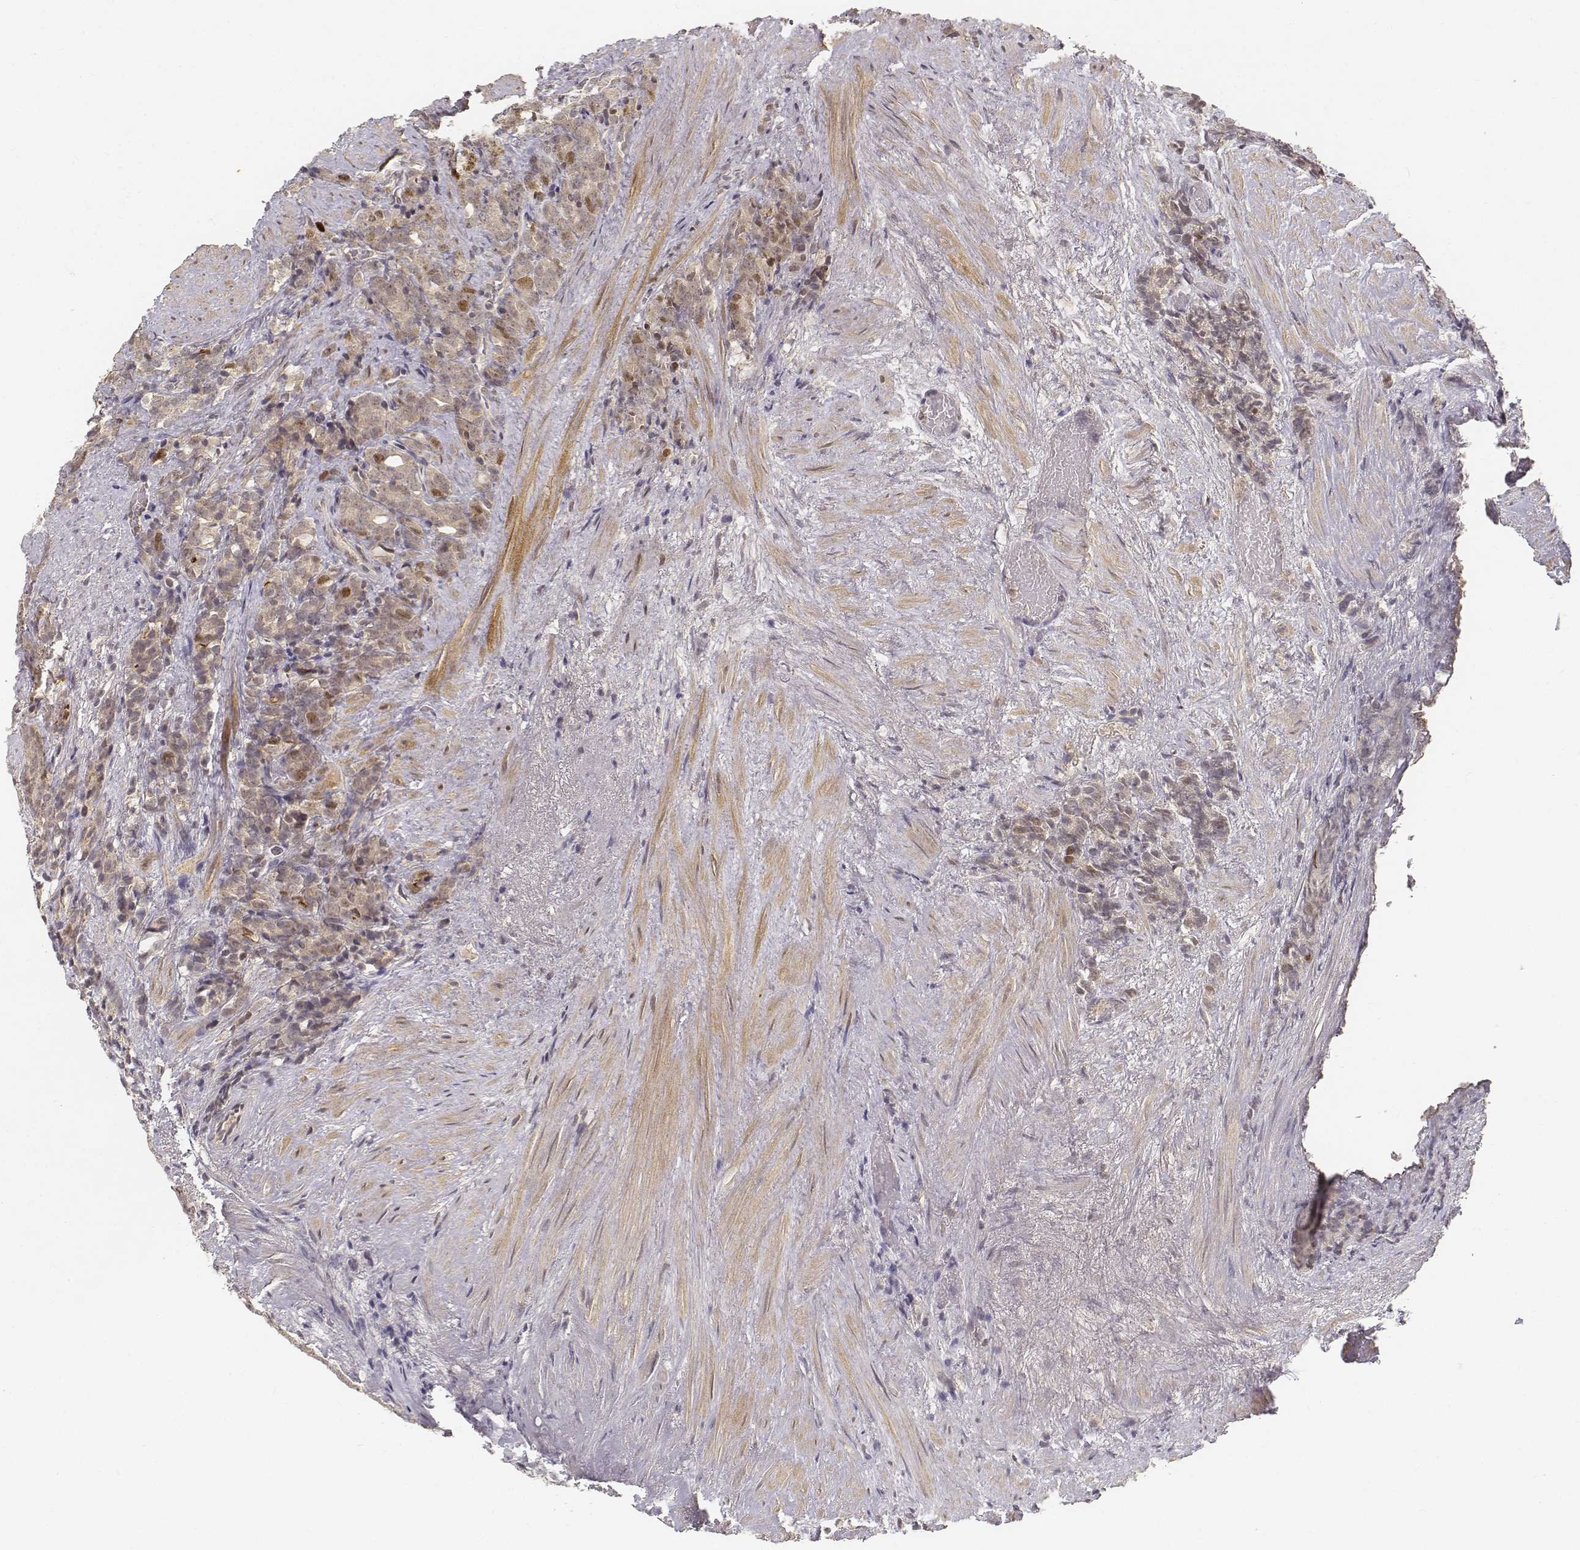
{"staining": {"intensity": "moderate", "quantity": "<25%", "location": "nuclear"}, "tissue": "prostate cancer", "cell_type": "Tumor cells", "image_type": "cancer", "snomed": [{"axis": "morphology", "description": "Adenocarcinoma, High grade"}, {"axis": "topography", "description": "Prostate"}], "caption": "Protein analysis of prostate adenocarcinoma (high-grade) tissue exhibits moderate nuclear expression in about <25% of tumor cells.", "gene": "FANCD2", "patient": {"sex": "male", "age": 84}}